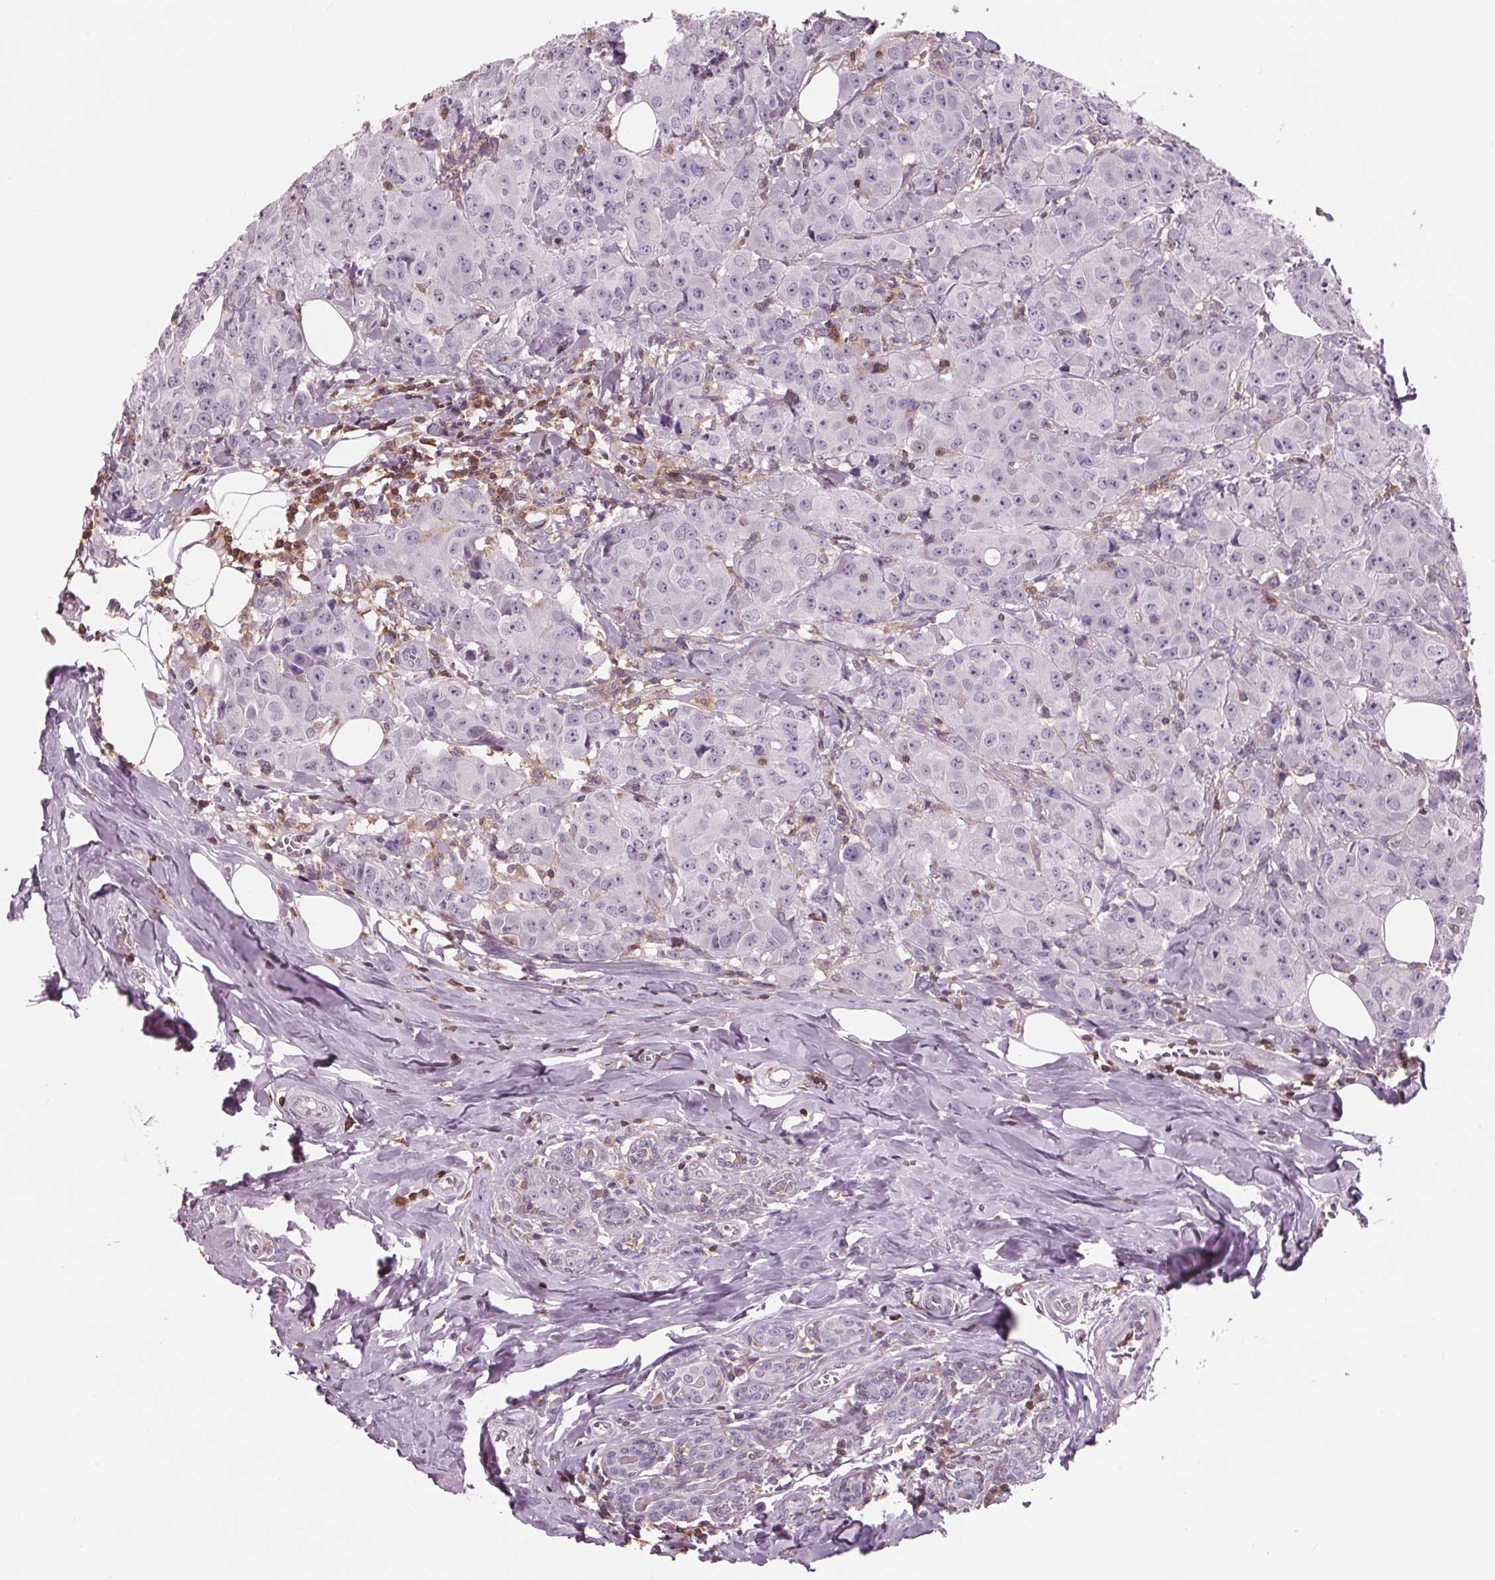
{"staining": {"intensity": "negative", "quantity": "none", "location": "none"}, "tissue": "breast cancer", "cell_type": "Tumor cells", "image_type": "cancer", "snomed": [{"axis": "morphology", "description": "Normal tissue, NOS"}, {"axis": "morphology", "description": "Duct carcinoma"}, {"axis": "topography", "description": "Breast"}], "caption": "Immunohistochemical staining of human breast cancer demonstrates no significant expression in tumor cells.", "gene": "ARHGAP25", "patient": {"sex": "female", "age": 43}}